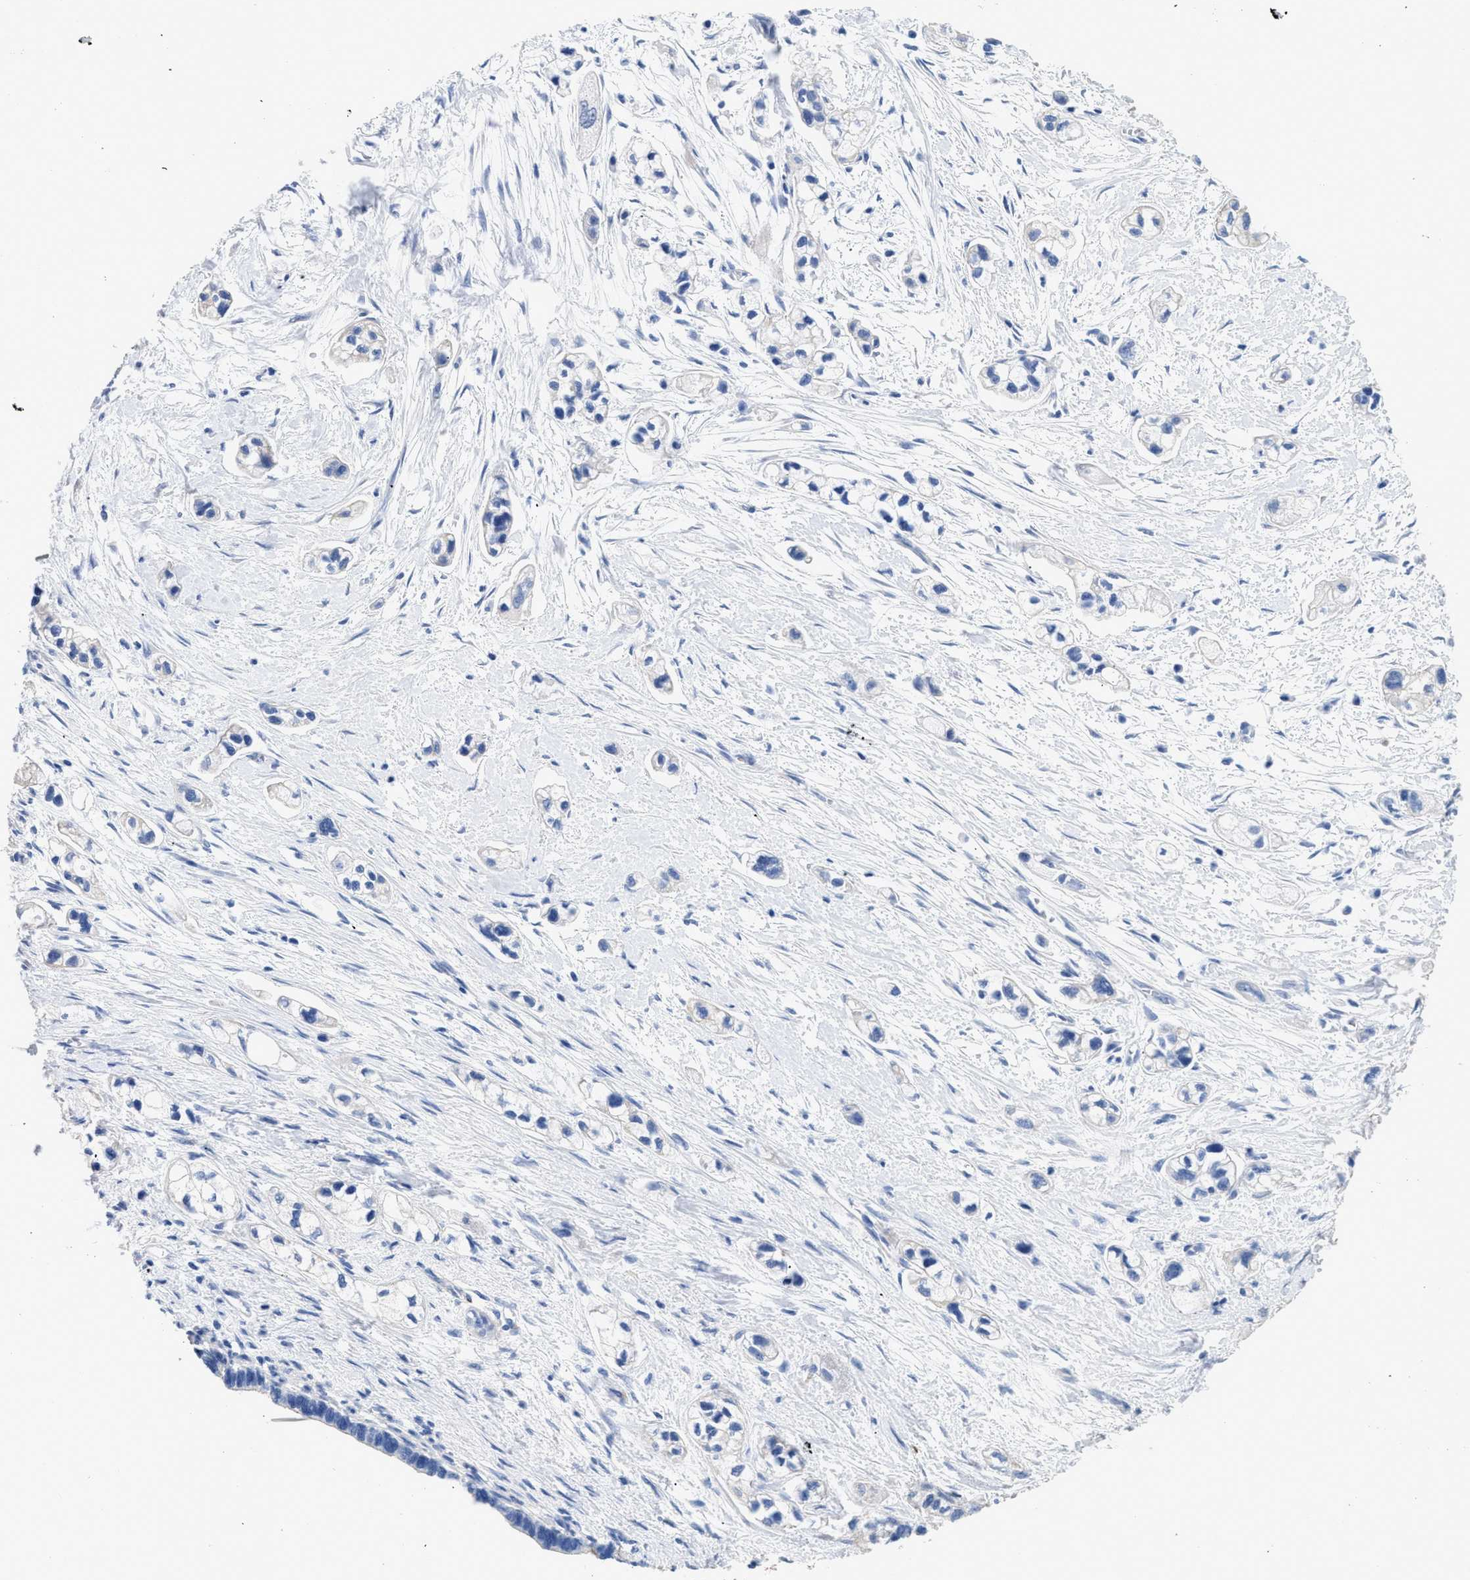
{"staining": {"intensity": "negative", "quantity": "none", "location": "none"}, "tissue": "pancreatic cancer", "cell_type": "Tumor cells", "image_type": "cancer", "snomed": [{"axis": "morphology", "description": "Adenocarcinoma, NOS"}, {"axis": "topography", "description": "Pancreas"}], "caption": "High power microscopy histopathology image of an immunohistochemistry (IHC) photomicrograph of pancreatic adenocarcinoma, revealing no significant positivity in tumor cells.", "gene": "DLC1", "patient": {"sex": "male", "age": 74}}